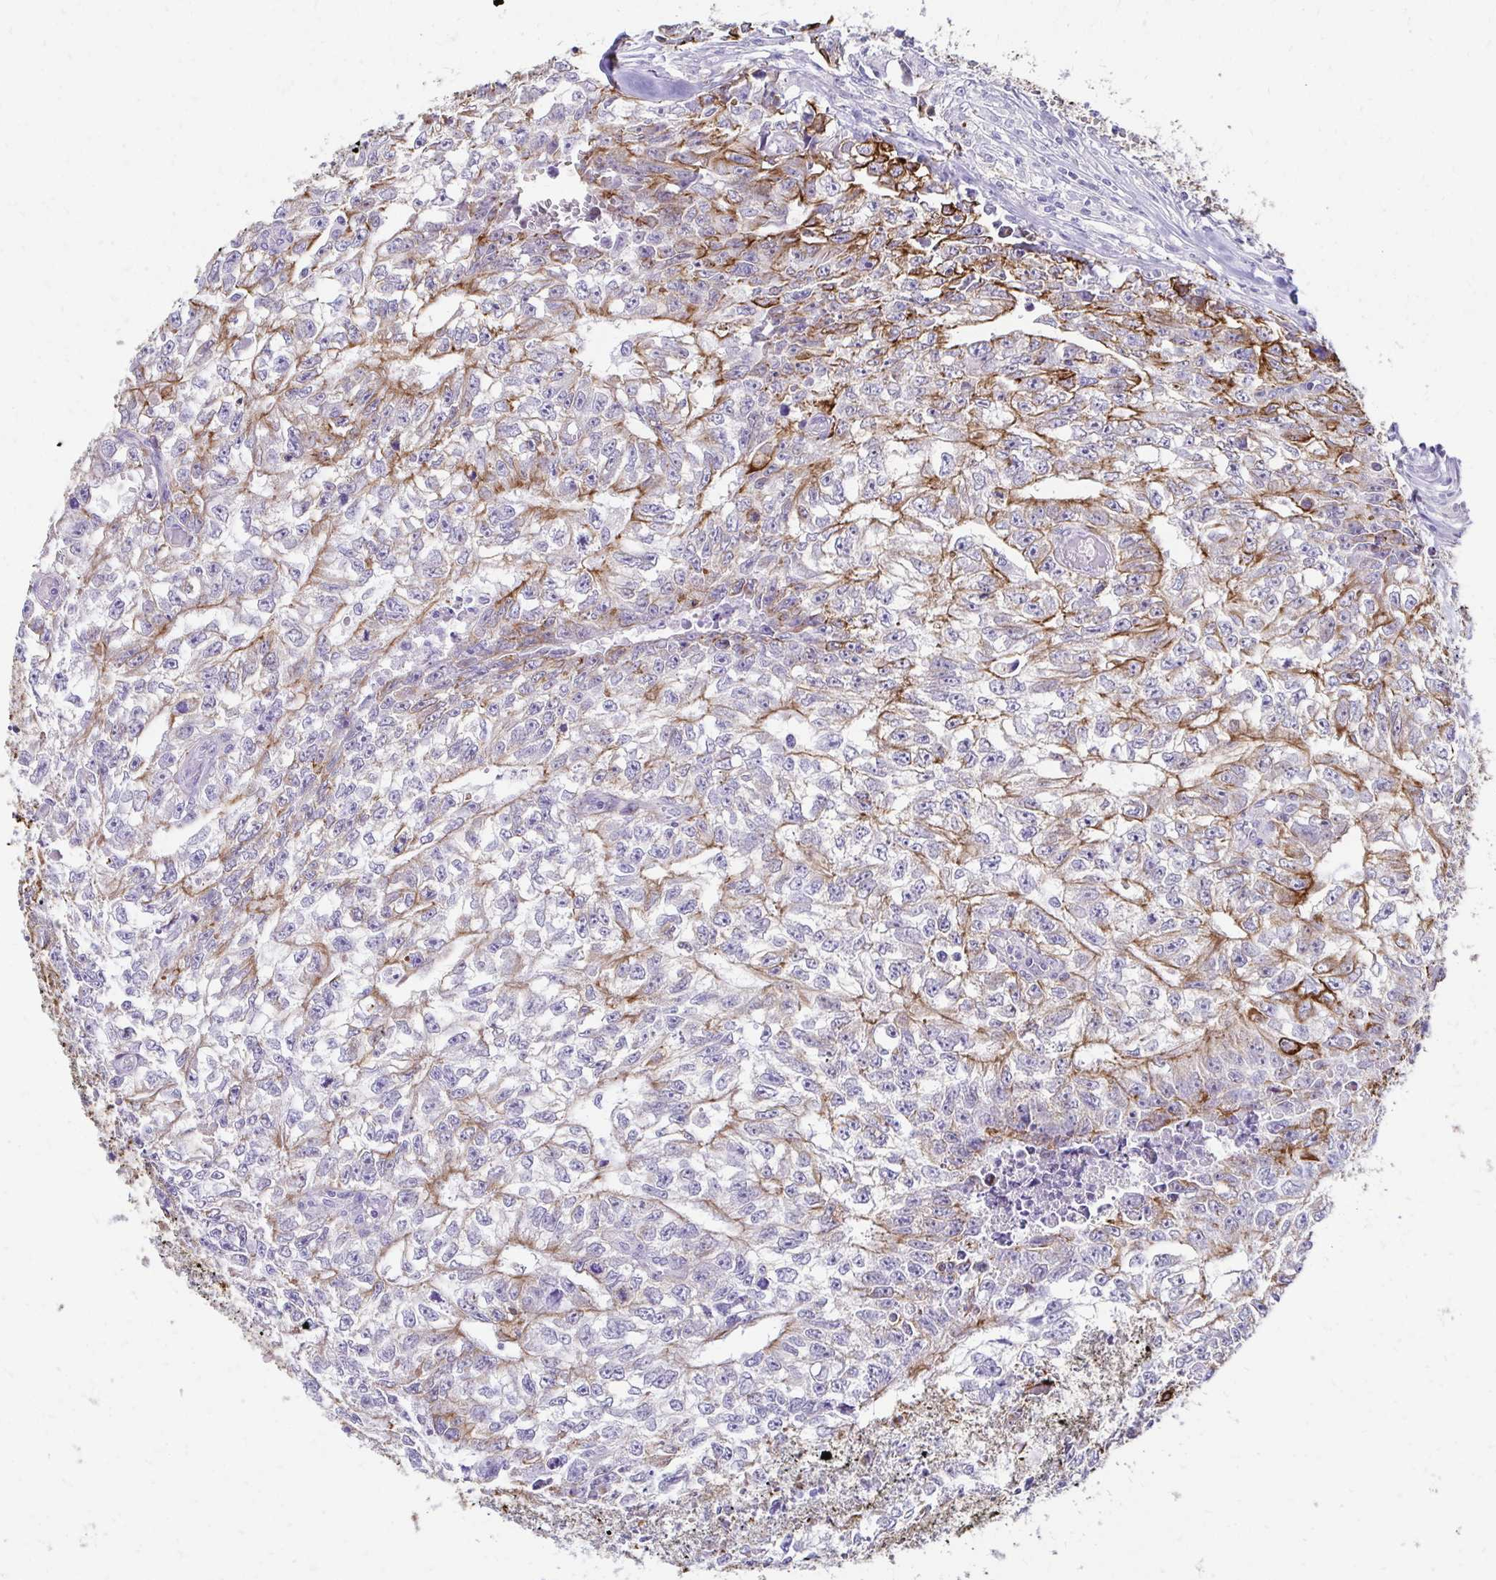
{"staining": {"intensity": "weak", "quantity": "25%-75%", "location": "cytoplasmic/membranous"}, "tissue": "testis cancer", "cell_type": "Tumor cells", "image_type": "cancer", "snomed": [{"axis": "morphology", "description": "Carcinoma, Embryonal, NOS"}, {"axis": "morphology", "description": "Teratoma, malignant, NOS"}, {"axis": "topography", "description": "Testis"}], "caption": "Human testis cancer (embryonal carcinoma) stained with a protein marker reveals weak staining in tumor cells.", "gene": "C1QTNF2", "patient": {"sex": "male", "age": 24}}